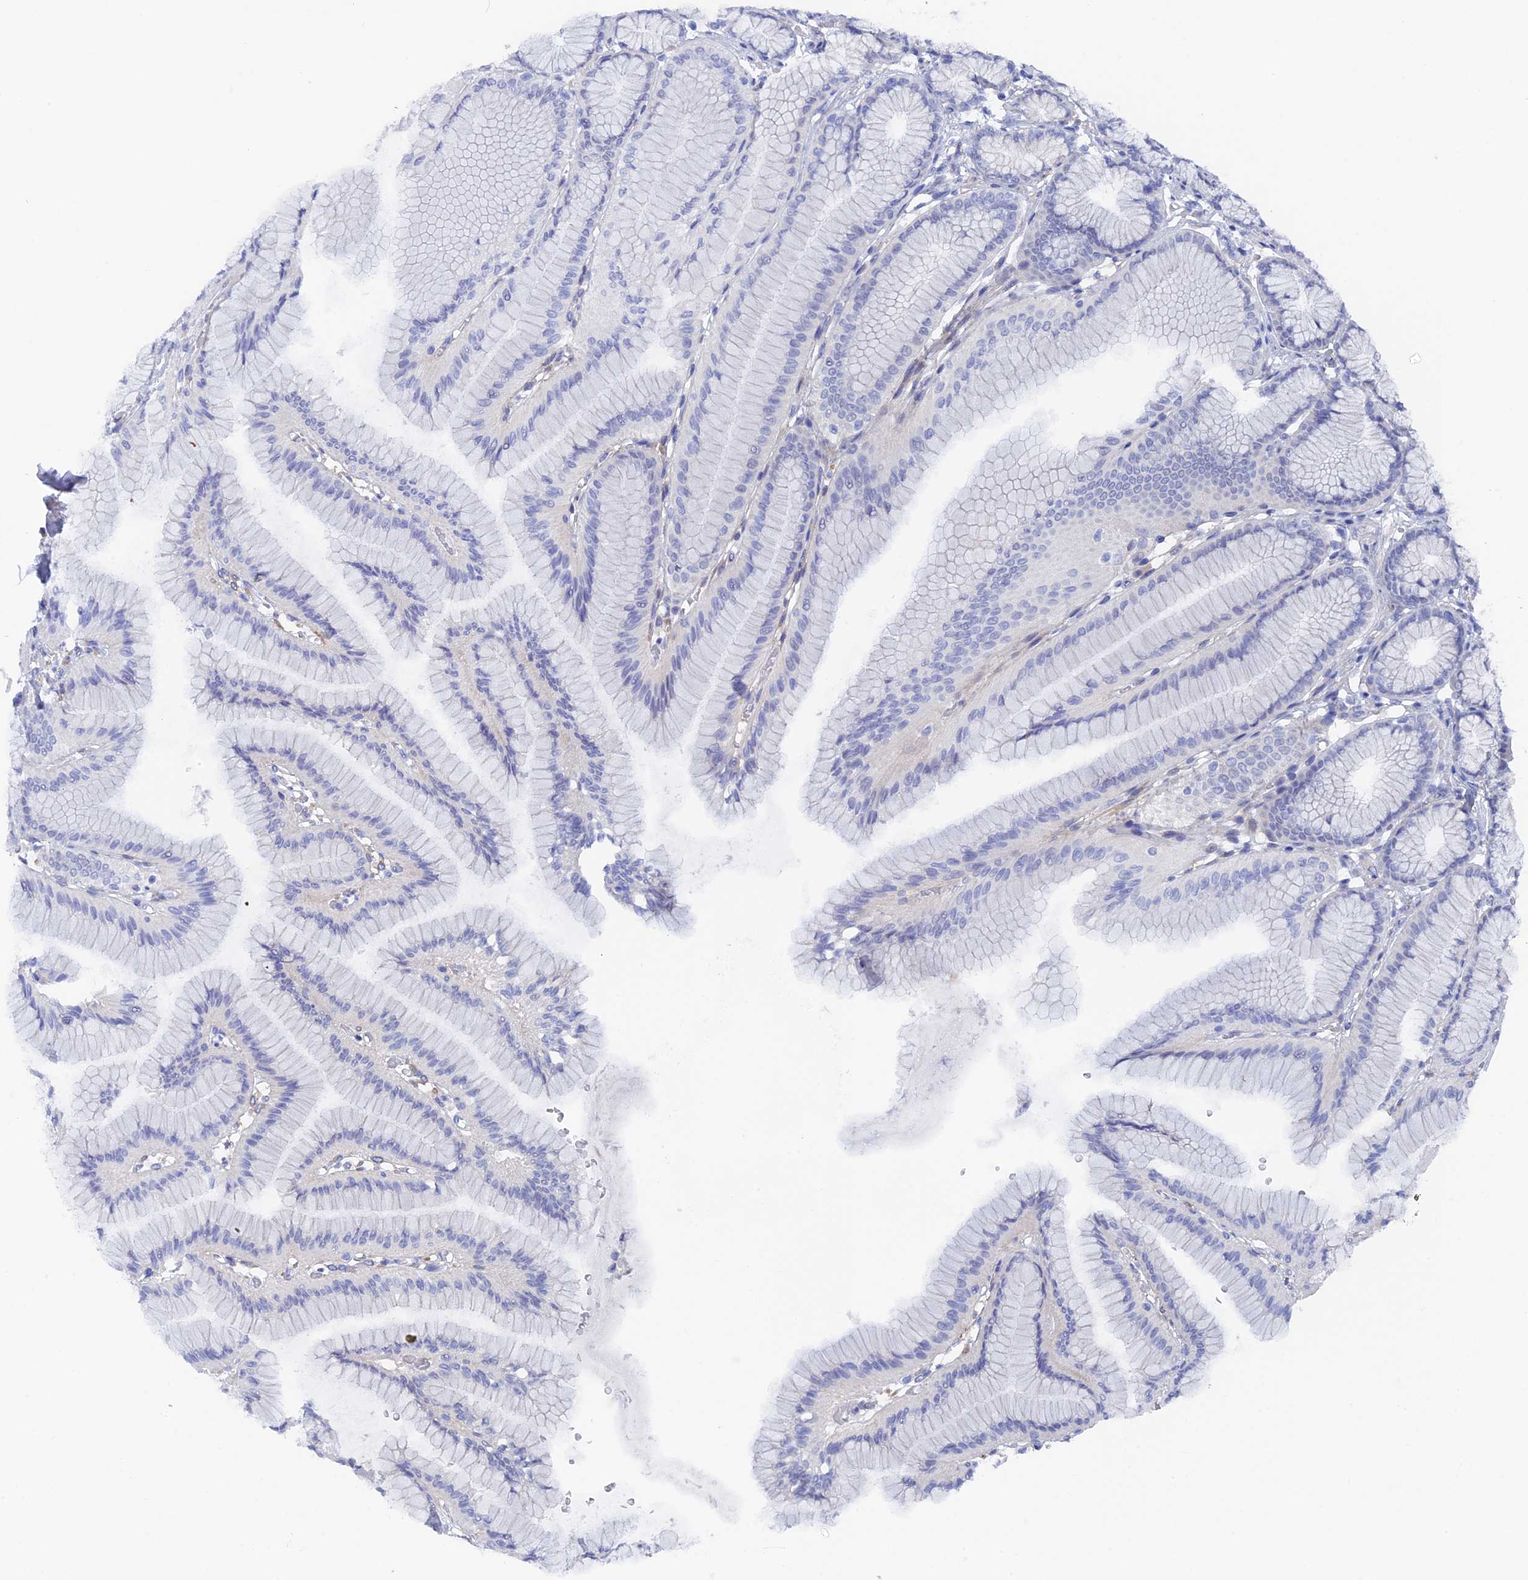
{"staining": {"intensity": "negative", "quantity": "none", "location": "none"}, "tissue": "stomach", "cell_type": "Glandular cells", "image_type": "normal", "snomed": [{"axis": "morphology", "description": "Normal tissue, NOS"}, {"axis": "morphology", "description": "Adenocarcinoma, NOS"}, {"axis": "morphology", "description": "Adenocarcinoma, High grade"}, {"axis": "topography", "description": "Stomach, upper"}, {"axis": "topography", "description": "Stomach"}], "caption": "Immunohistochemistry of unremarkable stomach demonstrates no staining in glandular cells.", "gene": "DACT3", "patient": {"sex": "female", "age": 65}}